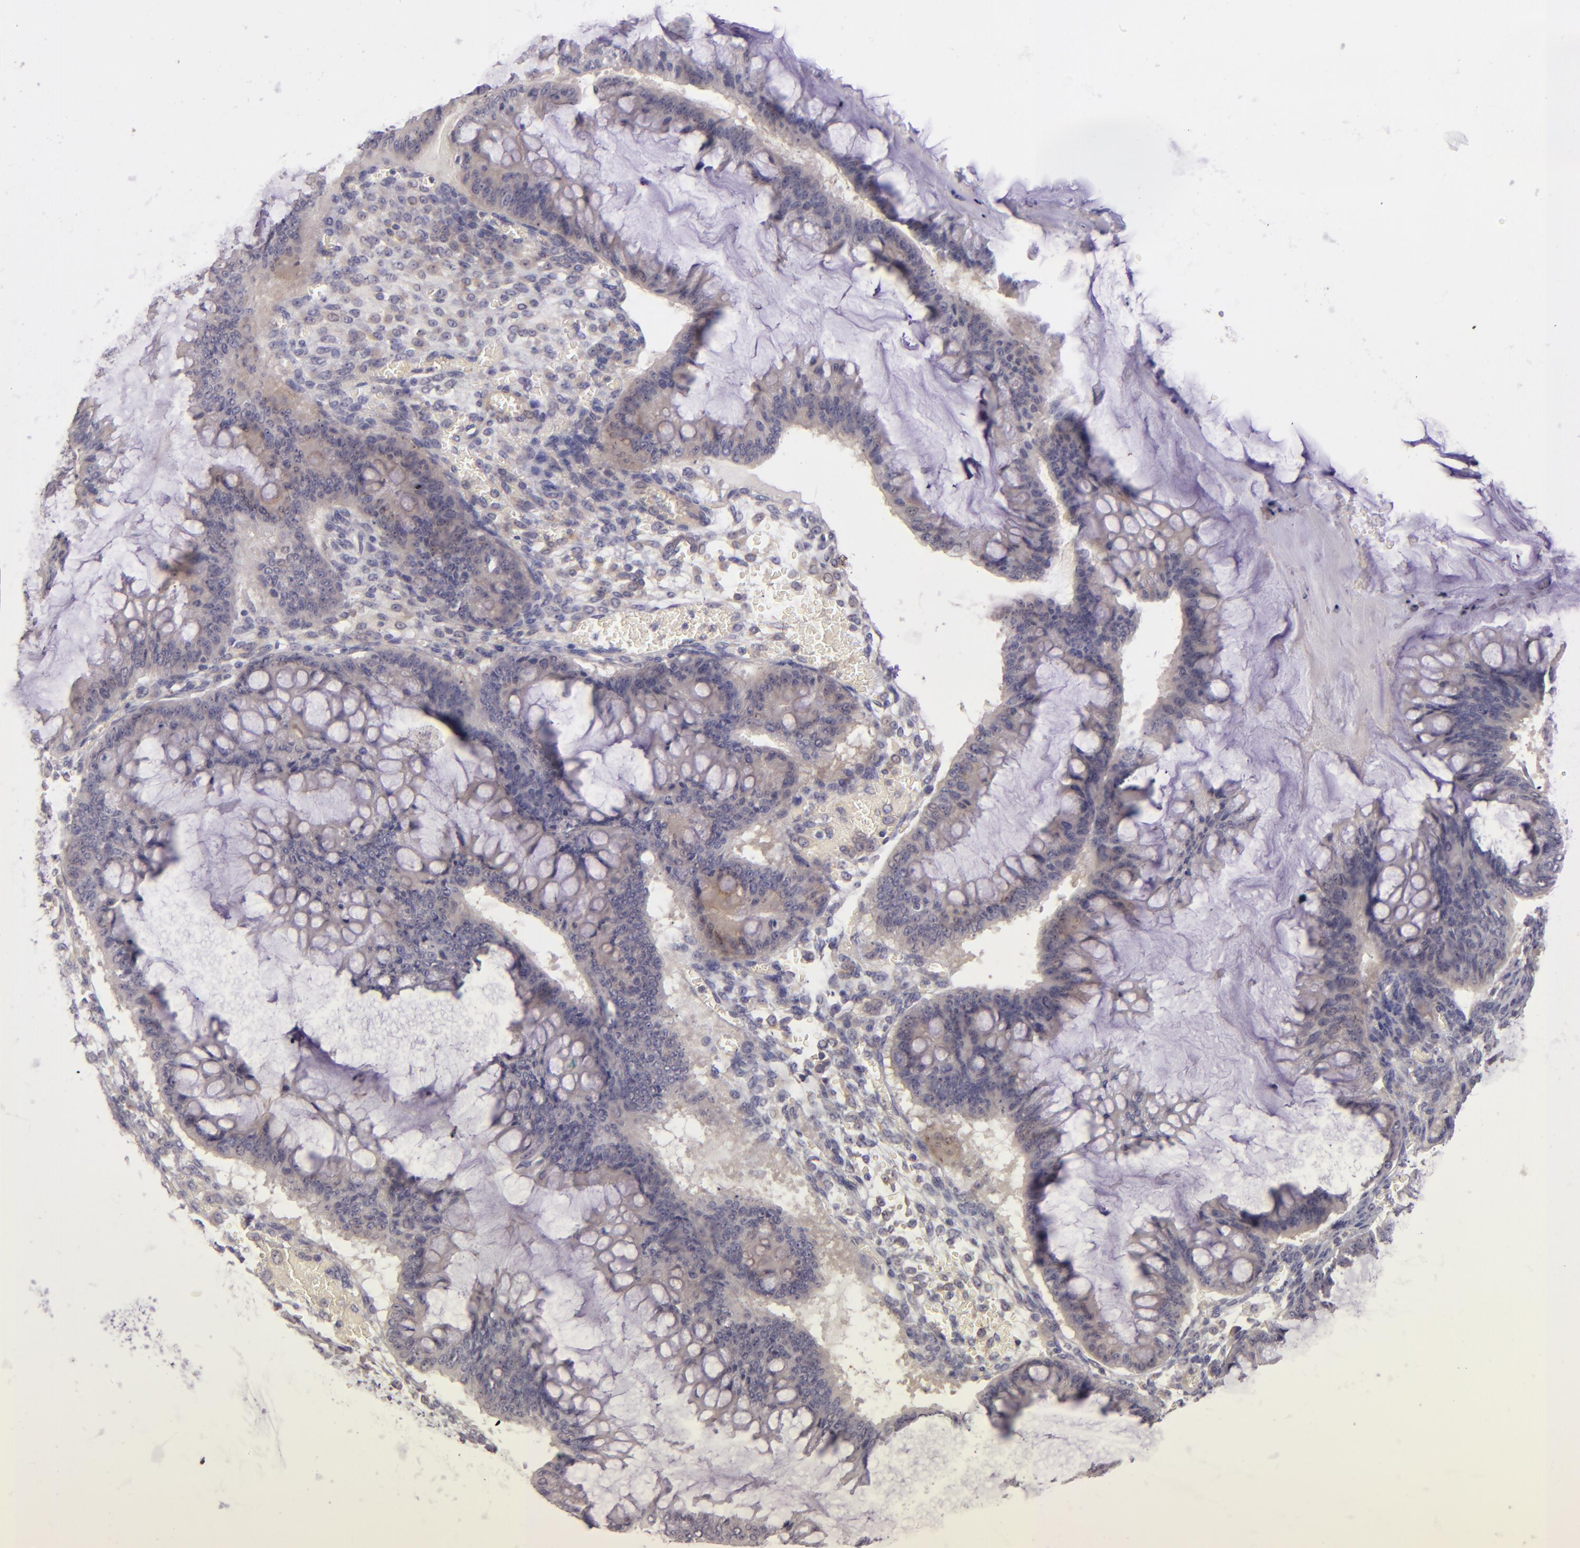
{"staining": {"intensity": "weak", "quantity": "<25%", "location": "cytoplasmic/membranous"}, "tissue": "ovarian cancer", "cell_type": "Tumor cells", "image_type": "cancer", "snomed": [{"axis": "morphology", "description": "Cystadenocarcinoma, mucinous, NOS"}, {"axis": "topography", "description": "Ovary"}], "caption": "Tumor cells are negative for protein expression in human ovarian mucinous cystadenocarcinoma.", "gene": "CD83", "patient": {"sex": "female", "age": 73}}